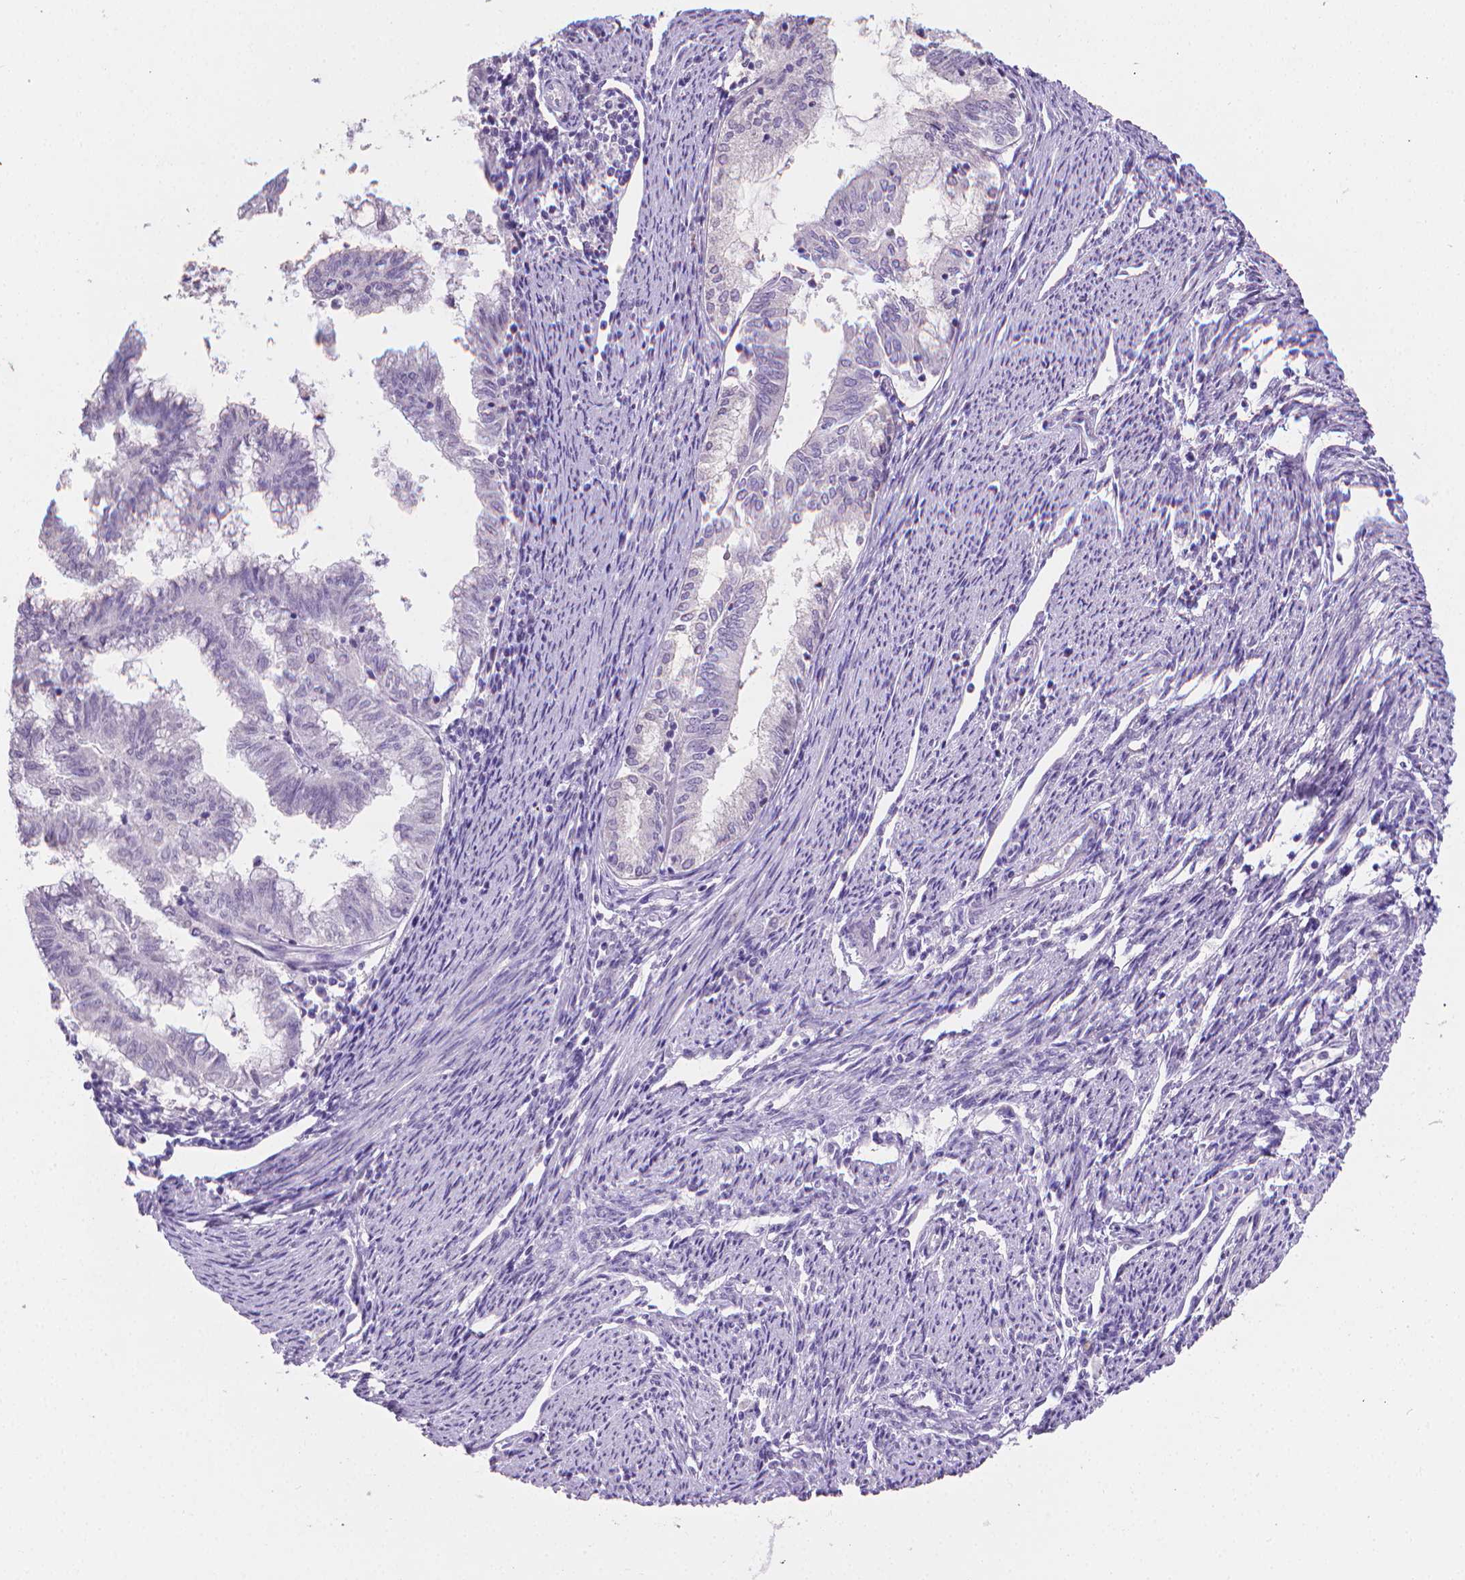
{"staining": {"intensity": "negative", "quantity": "none", "location": "none"}, "tissue": "endometrial cancer", "cell_type": "Tumor cells", "image_type": "cancer", "snomed": [{"axis": "morphology", "description": "Adenocarcinoma, NOS"}, {"axis": "topography", "description": "Endometrium"}], "caption": "The photomicrograph demonstrates no significant positivity in tumor cells of adenocarcinoma (endometrial).", "gene": "TNNI2", "patient": {"sex": "female", "age": 79}}